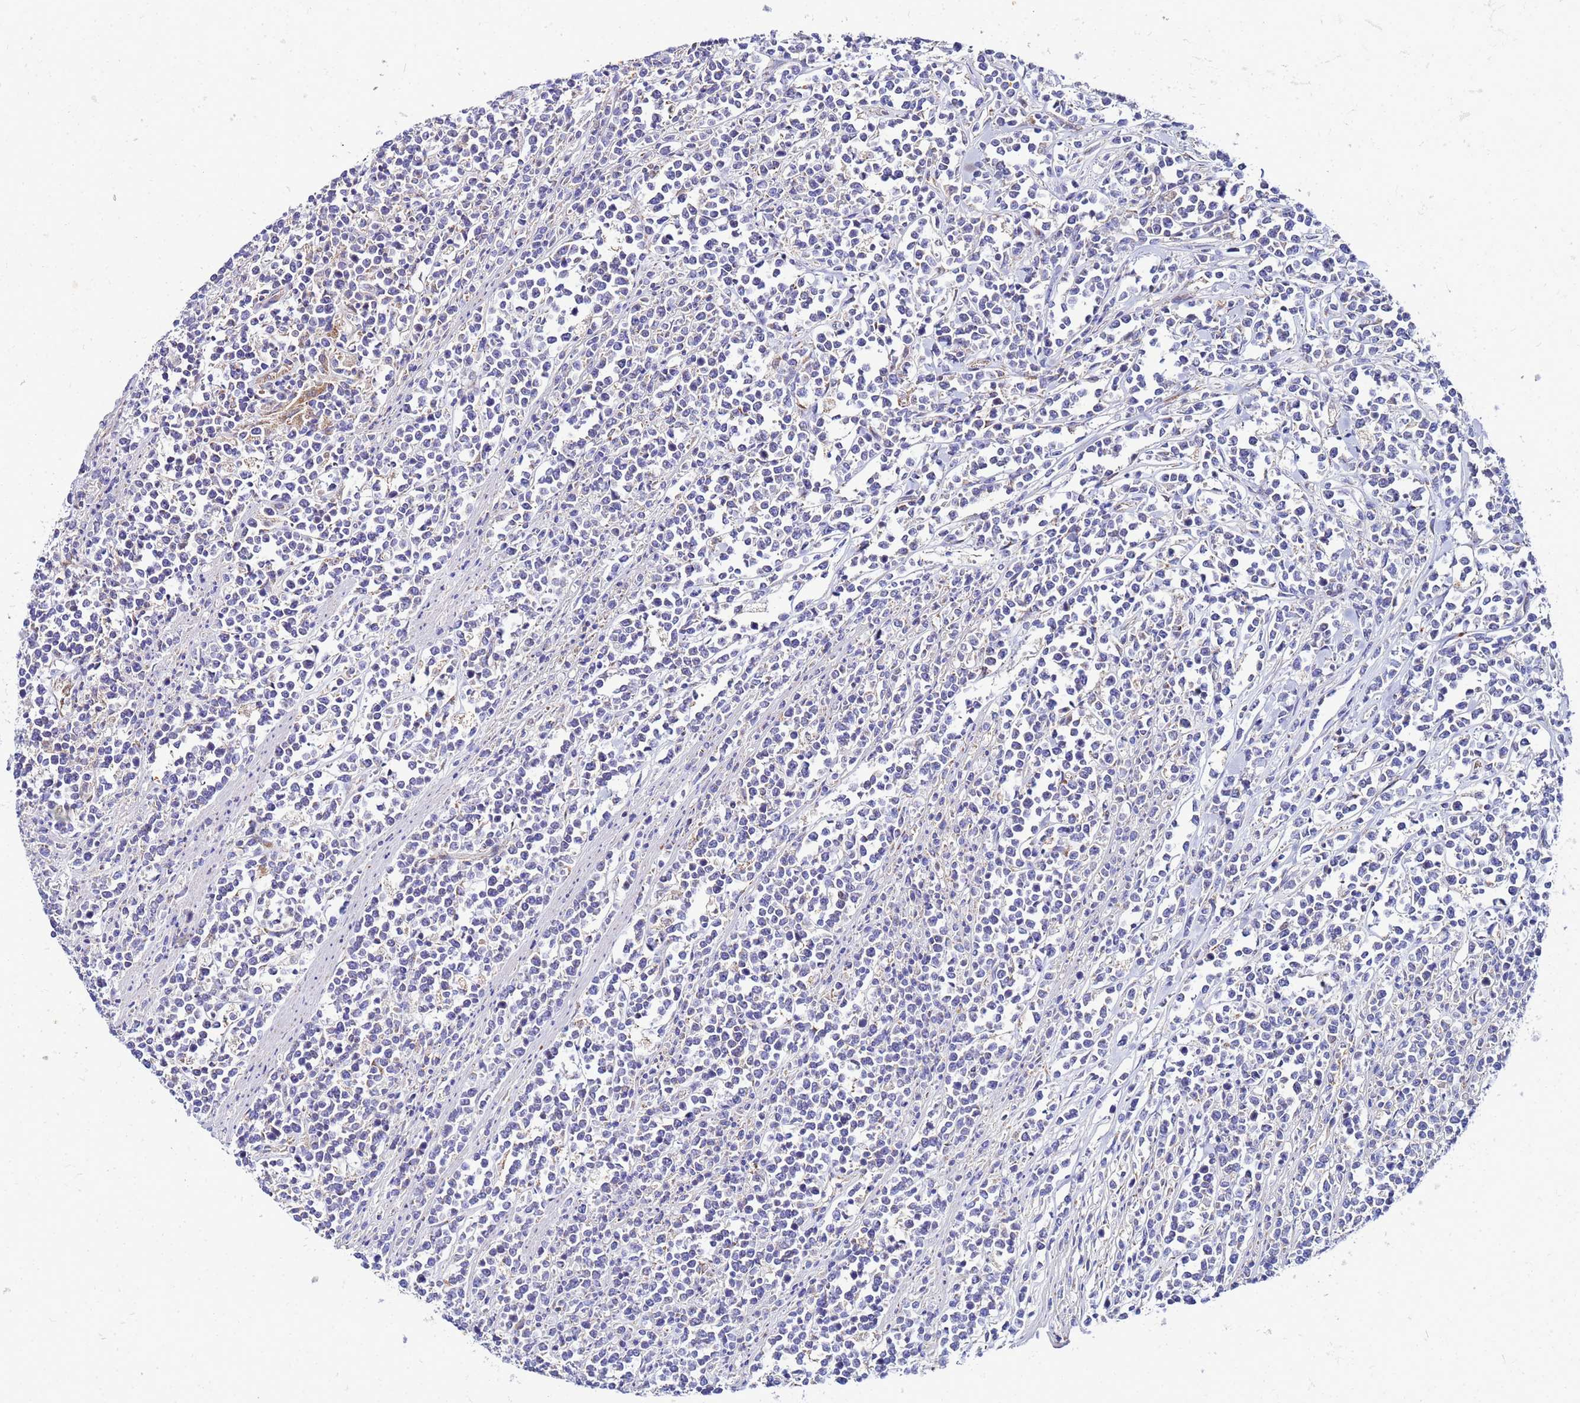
{"staining": {"intensity": "negative", "quantity": "none", "location": "none"}, "tissue": "lymphoma", "cell_type": "Tumor cells", "image_type": "cancer", "snomed": [{"axis": "morphology", "description": "Malignant lymphoma, non-Hodgkin's type, High grade"}, {"axis": "topography", "description": "Small intestine"}], "caption": "Protein analysis of lymphoma exhibits no significant expression in tumor cells.", "gene": "FAHD2A", "patient": {"sex": "male", "age": 8}}